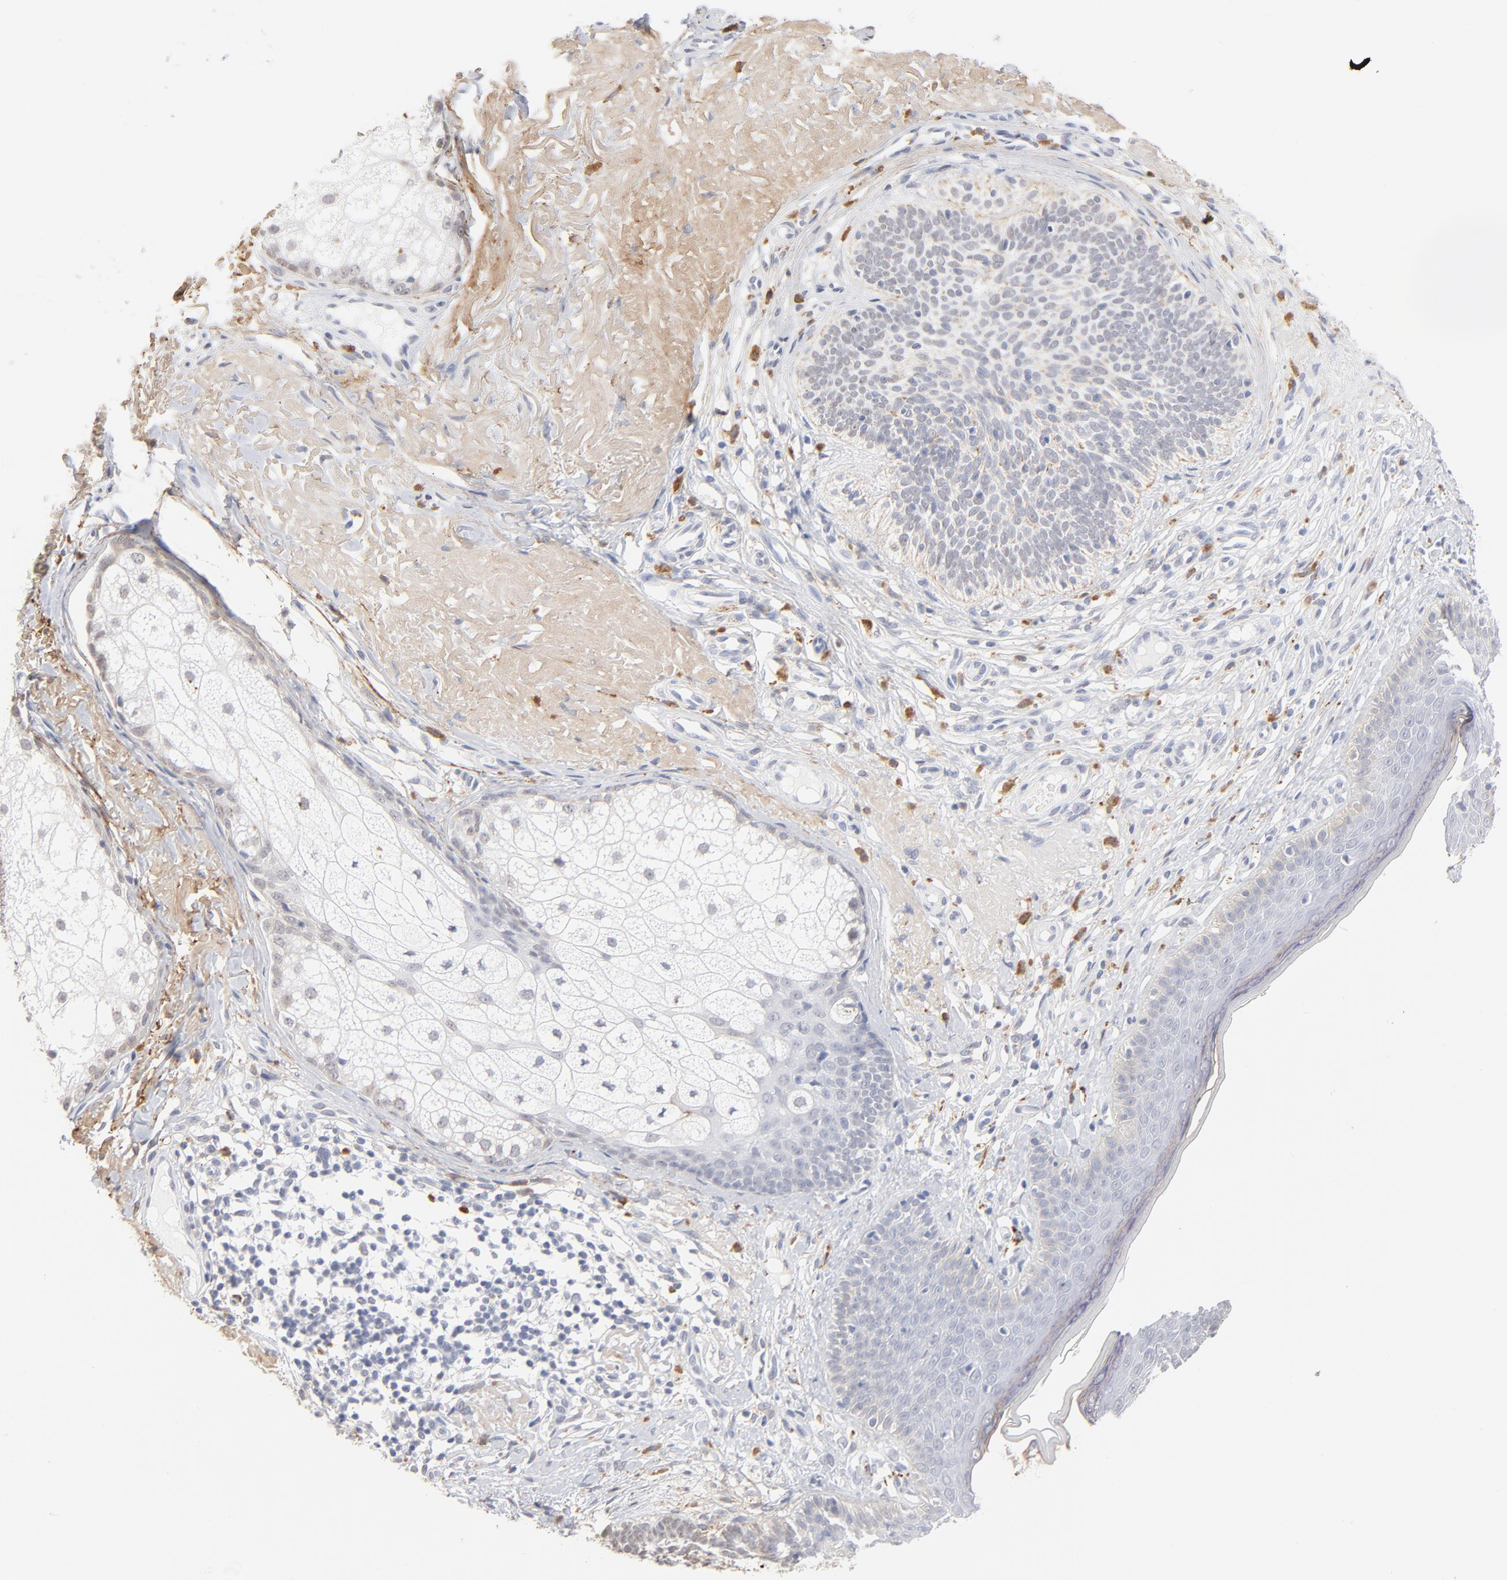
{"staining": {"intensity": "weak", "quantity": "<25%", "location": "cytoplasmic/membranous"}, "tissue": "skin cancer", "cell_type": "Tumor cells", "image_type": "cancer", "snomed": [{"axis": "morphology", "description": "Basal cell carcinoma"}, {"axis": "topography", "description": "Skin"}], "caption": "Immunohistochemistry histopathology image of neoplastic tissue: human skin cancer stained with DAB (3,3'-diaminobenzidine) reveals no significant protein expression in tumor cells.", "gene": "LTBP2", "patient": {"sex": "male", "age": 74}}